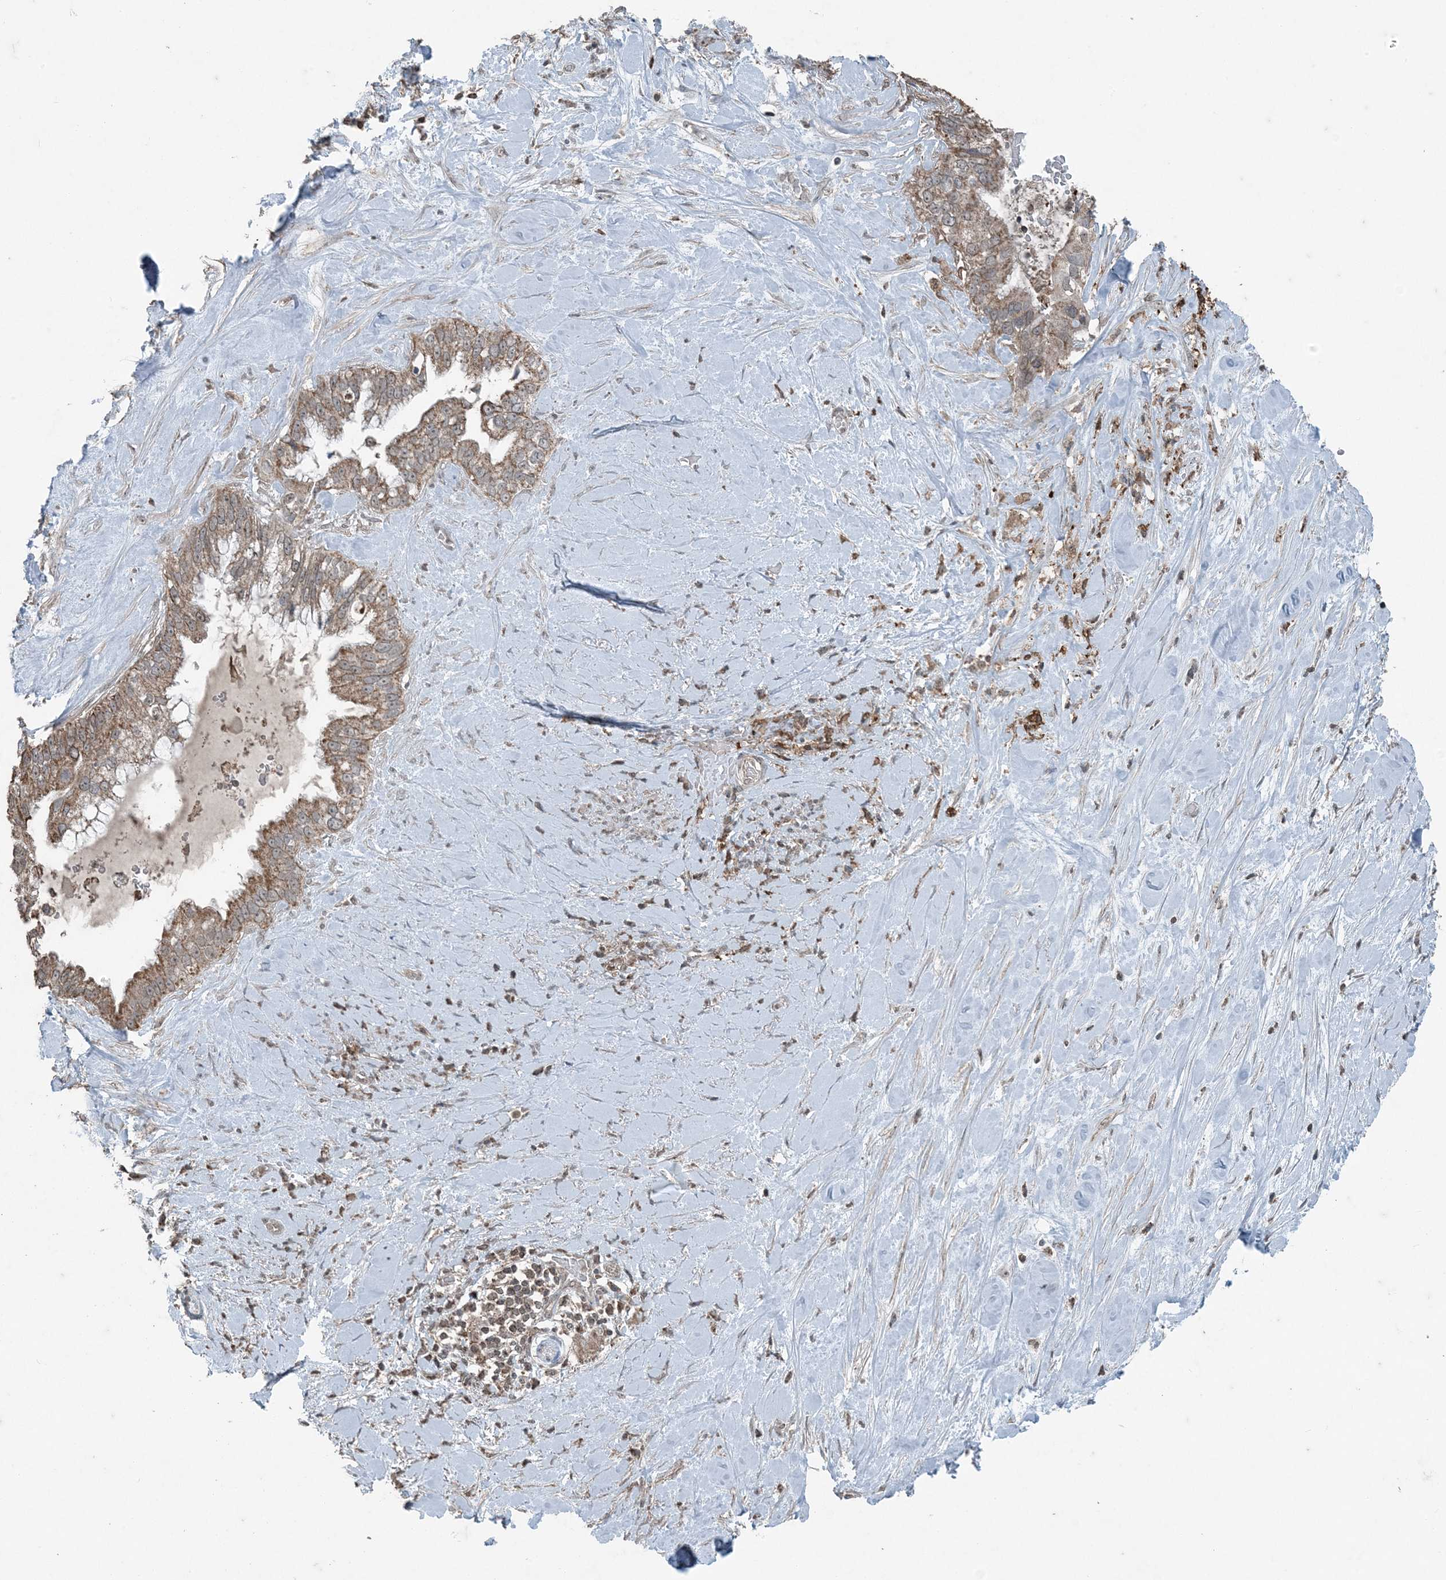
{"staining": {"intensity": "moderate", "quantity": ">75%", "location": "cytoplasmic/membranous"}, "tissue": "pancreatic cancer", "cell_type": "Tumor cells", "image_type": "cancer", "snomed": [{"axis": "morphology", "description": "Inflammation, NOS"}, {"axis": "morphology", "description": "Adenocarcinoma, NOS"}, {"axis": "topography", "description": "Pancreas"}], "caption": "Human pancreatic cancer stained for a protein (brown) displays moderate cytoplasmic/membranous positive expression in about >75% of tumor cells.", "gene": "GNL1", "patient": {"sex": "female", "age": 56}}